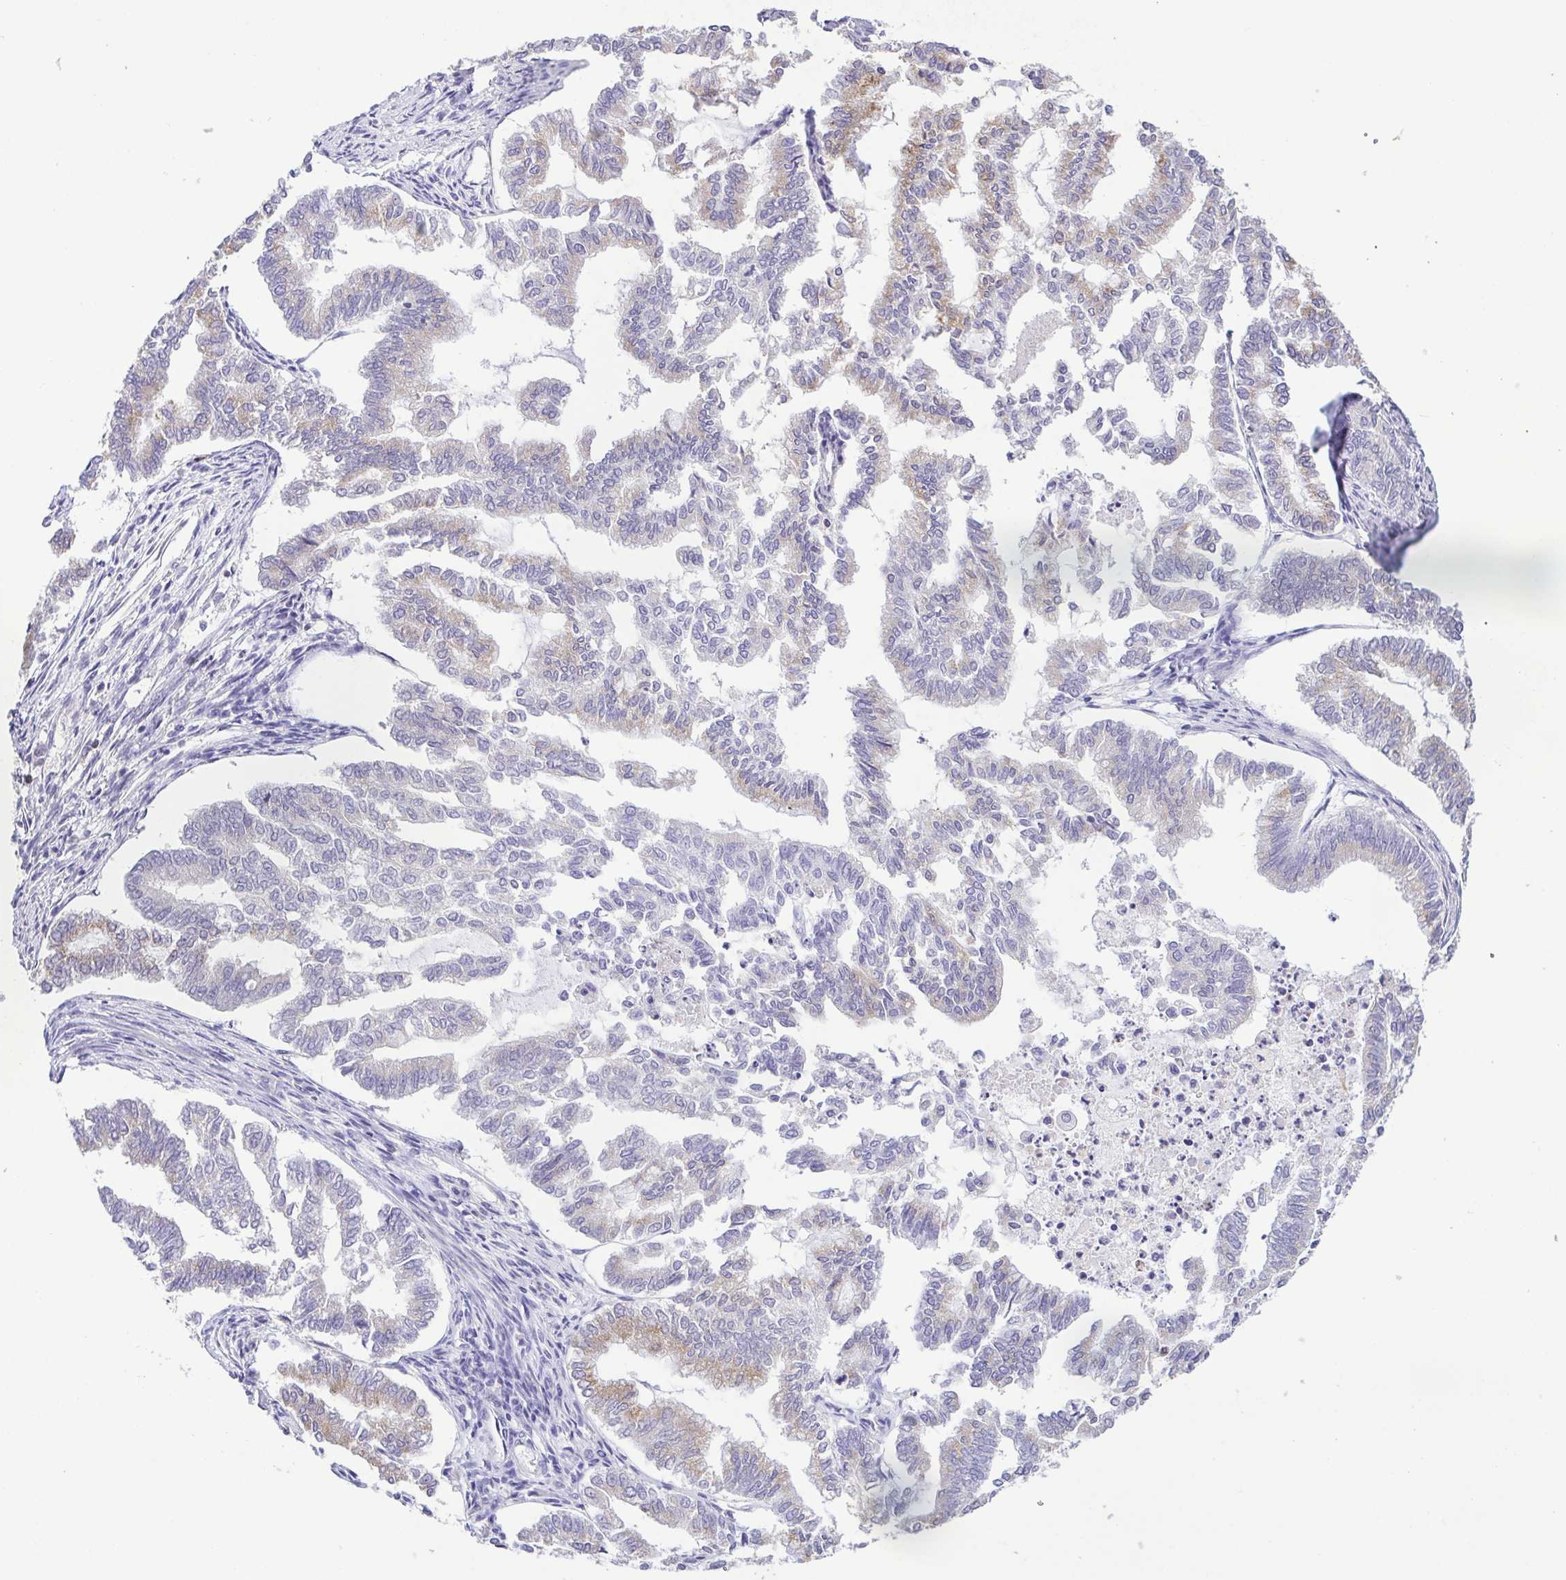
{"staining": {"intensity": "weak", "quantity": "<25%", "location": "cytoplasmic/membranous"}, "tissue": "endometrial cancer", "cell_type": "Tumor cells", "image_type": "cancer", "snomed": [{"axis": "morphology", "description": "Adenocarcinoma, NOS"}, {"axis": "topography", "description": "Endometrium"}], "caption": "Human adenocarcinoma (endometrial) stained for a protein using immunohistochemistry displays no staining in tumor cells.", "gene": "PGLYRP1", "patient": {"sex": "female", "age": 79}}